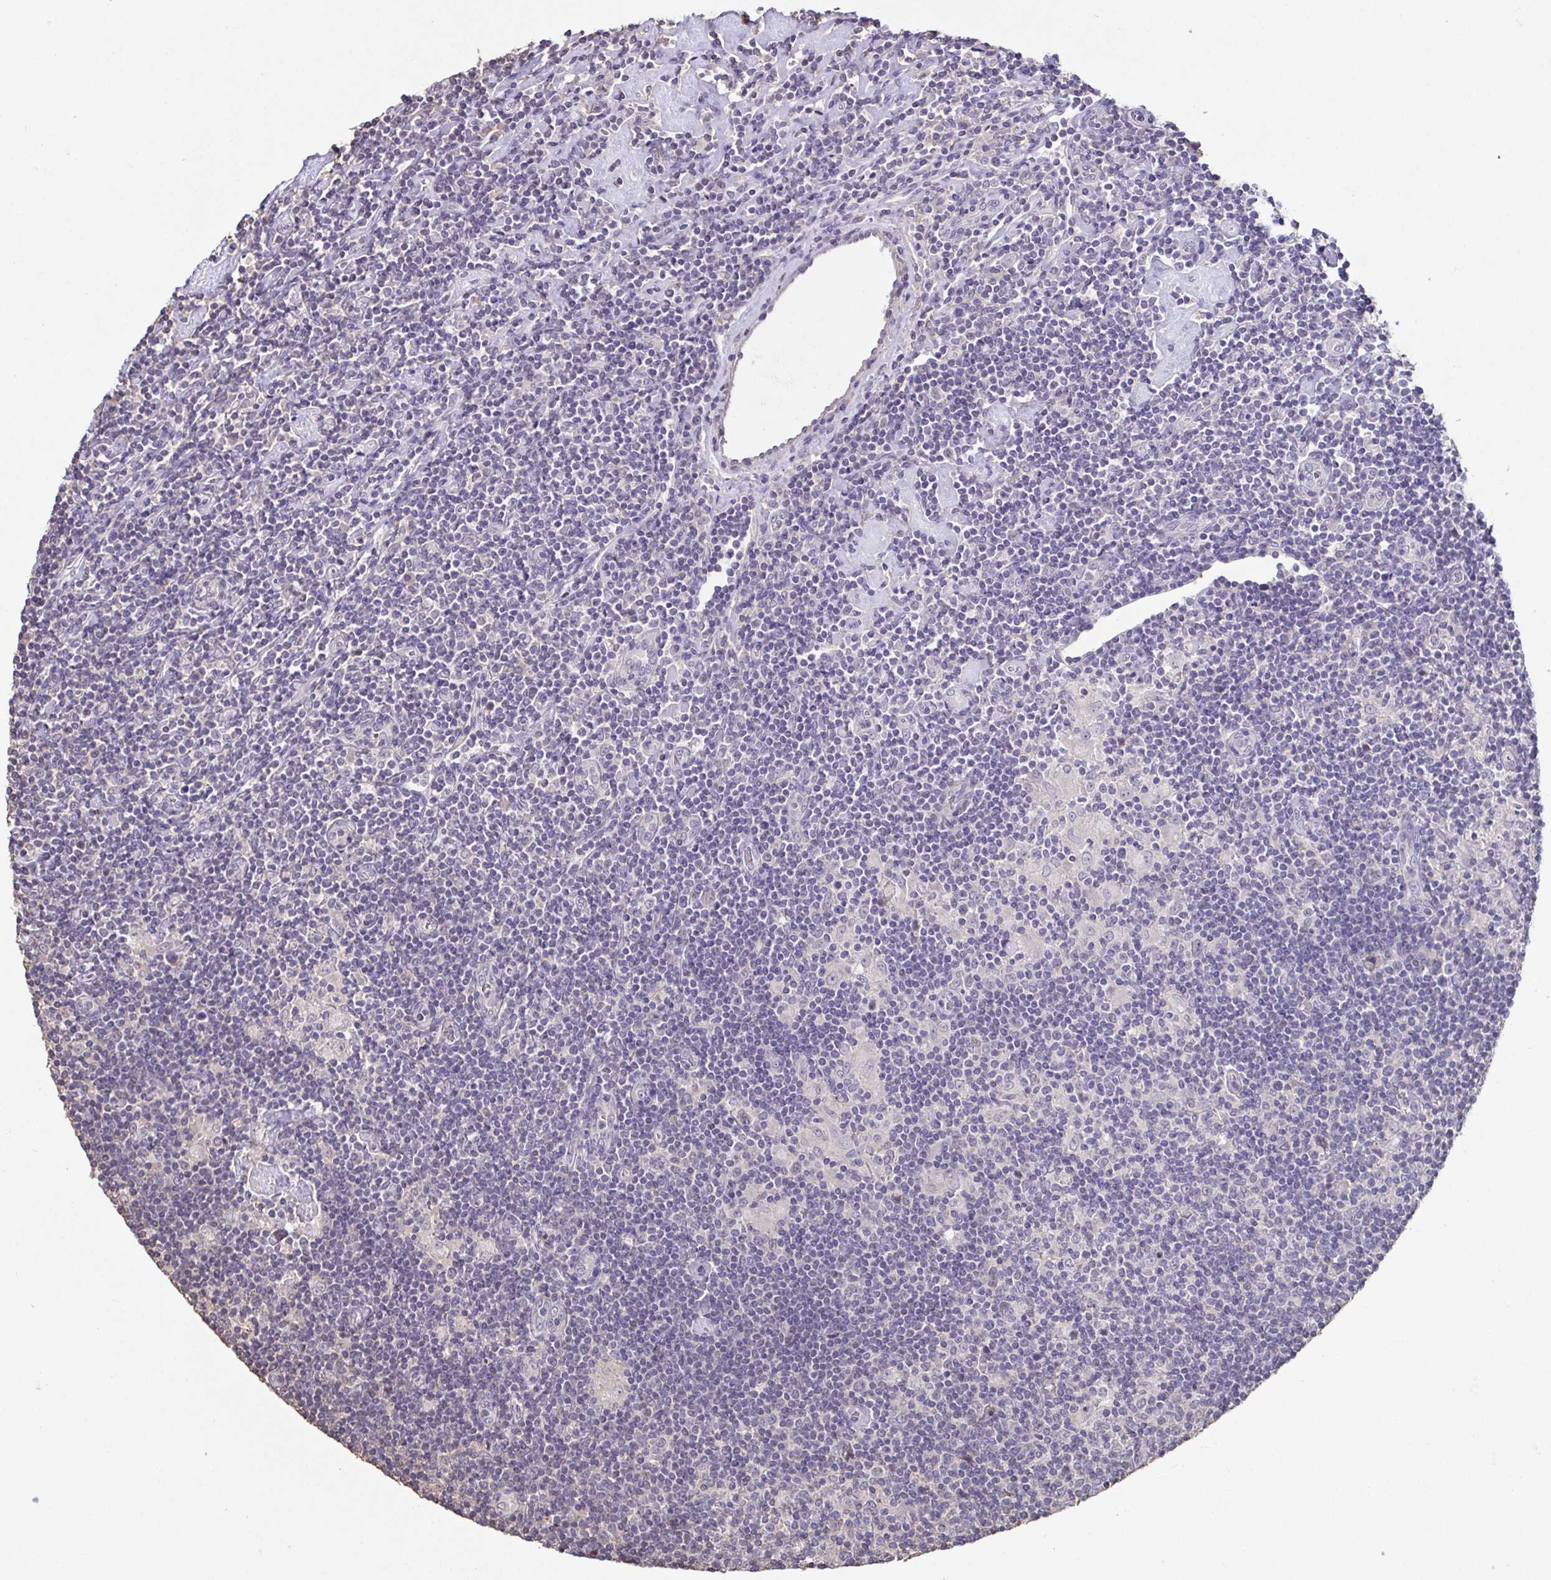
{"staining": {"intensity": "negative", "quantity": "none", "location": "none"}, "tissue": "lymphoma", "cell_type": "Tumor cells", "image_type": "cancer", "snomed": [{"axis": "morphology", "description": "Hodgkin's disease, NOS"}, {"axis": "topography", "description": "Lymph node"}], "caption": "A high-resolution histopathology image shows immunohistochemistry (IHC) staining of lymphoma, which shows no significant positivity in tumor cells.", "gene": "ACTRT2", "patient": {"sex": "male", "age": 40}}